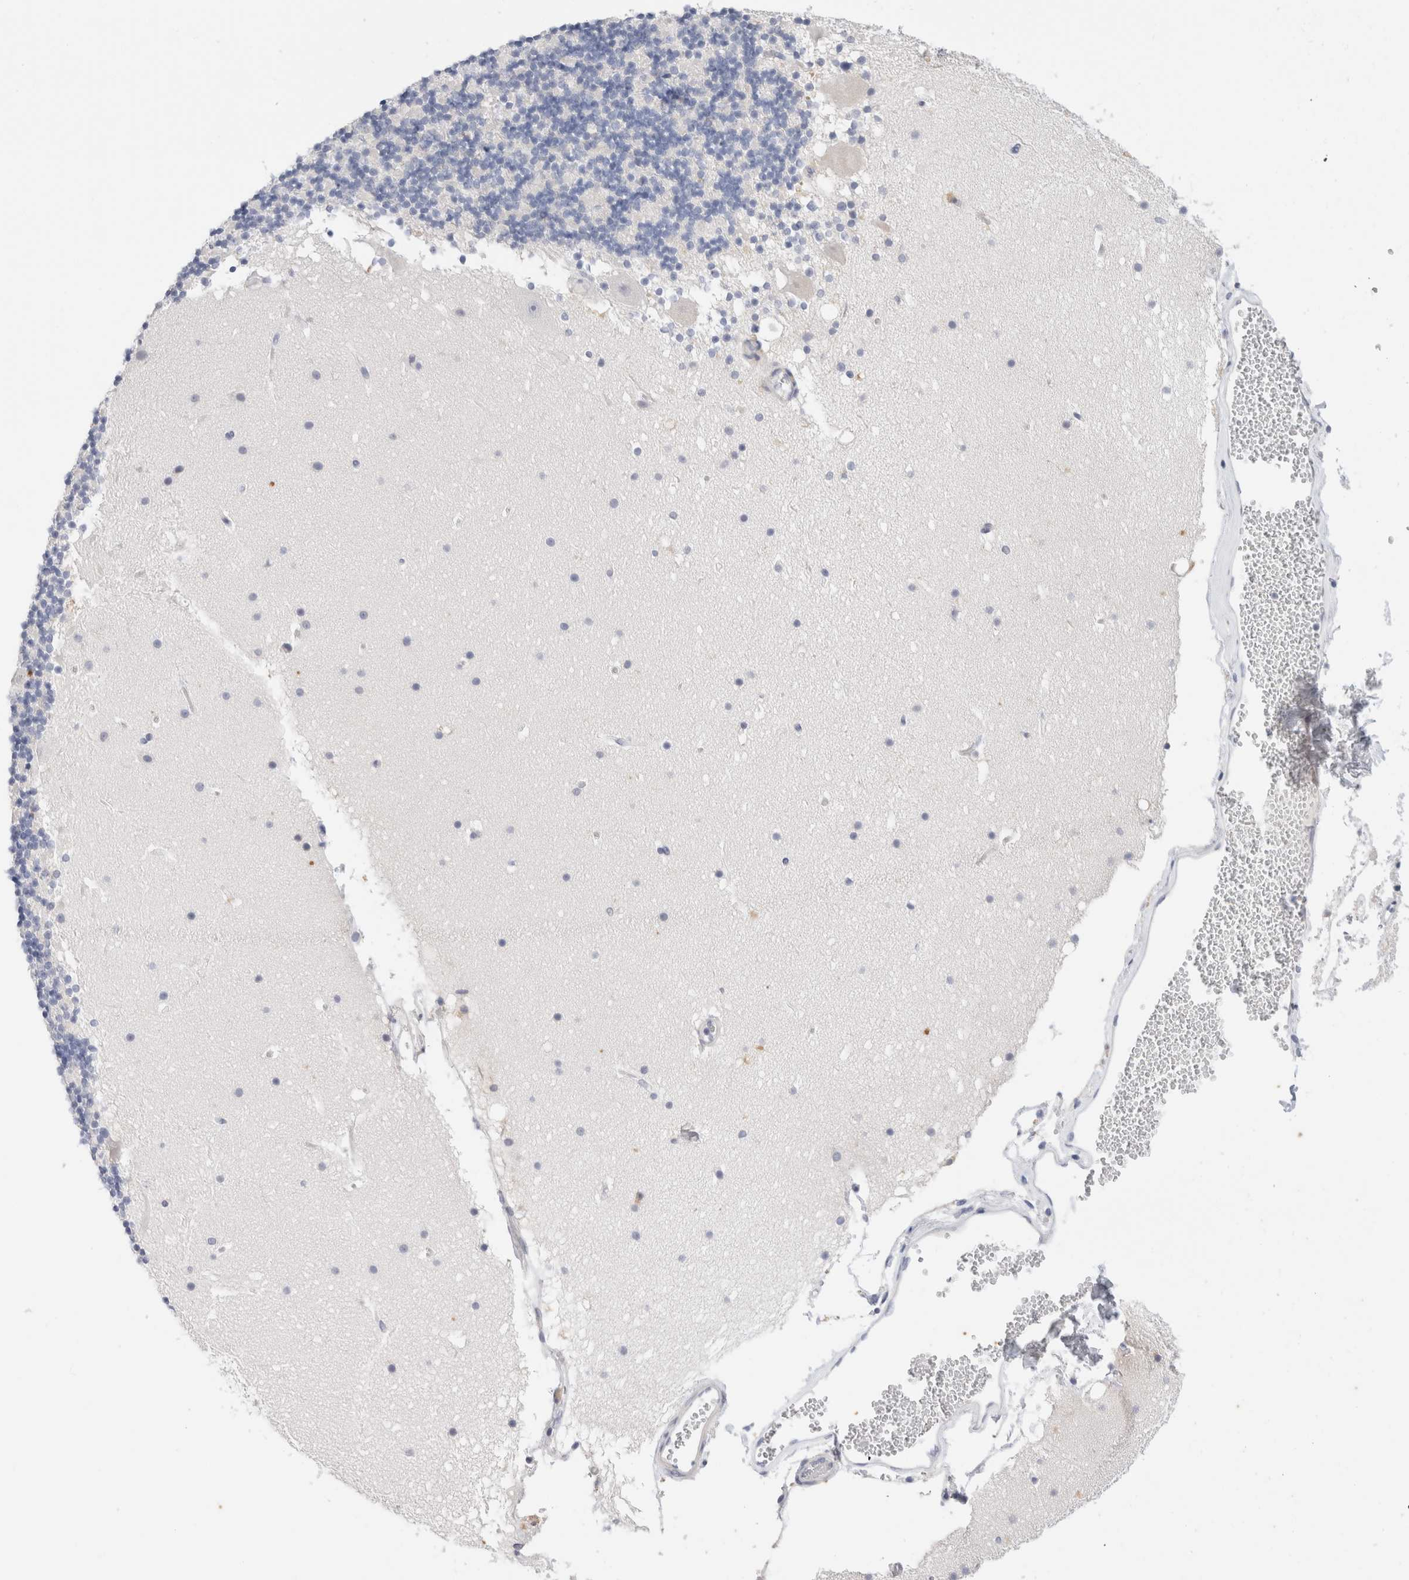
{"staining": {"intensity": "negative", "quantity": "none", "location": "none"}, "tissue": "cerebellum", "cell_type": "Cells in granular layer", "image_type": "normal", "snomed": [{"axis": "morphology", "description": "Normal tissue, NOS"}, {"axis": "topography", "description": "Cerebellum"}], "caption": "Immunohistochemistry photomicrograph of benign cerebellum stained for a protein (brown), which reveals no expression in cells in granular layer. The staining was performed using DAB (3,3'-diaminobenzidine) to visualize the protein expression in brown, while the nuclei were stained in blue with hematoxylin (Magnification: 20x).", "gene": "ADAM30", "patient": {"sex": "male", "age": 57}}